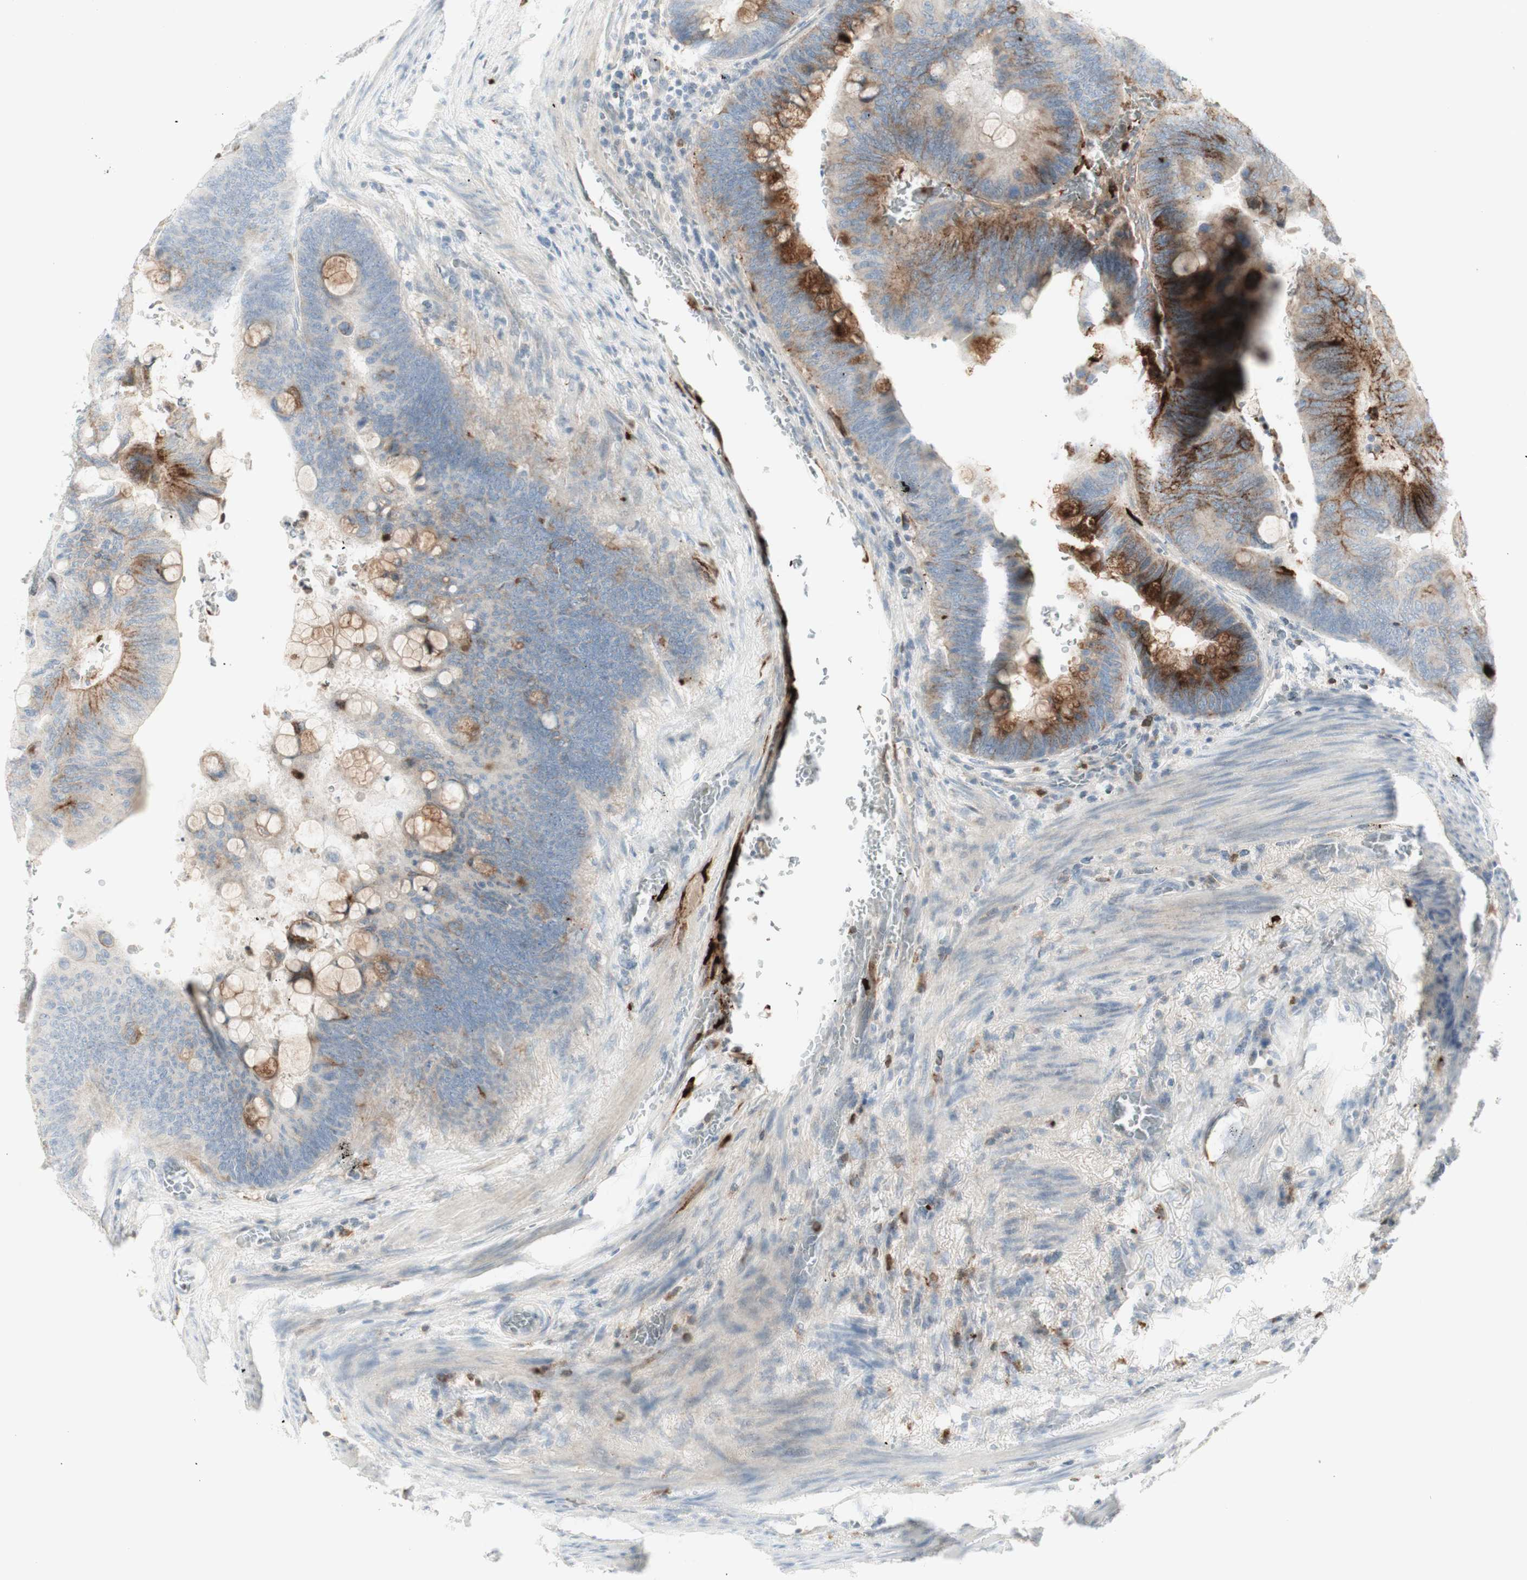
{"staining": {"intensity": "moderate", "quantity": "25%-75%", "location": "cytoplasmic/membranous"}, "tissue": "colorectal cancer", "cell_type": "Tumor cells", "image_type": "cancer", "snomed": [{"axis": "morphology", "description": "Normal tissue, NOS"}, {"axis": "morphology", "description": "Adenocarcinoma, NOS"}, {"axis": "topography", "description": "Rectum"}, {"axis": "topography", "description": "Peripheral nerve tissue"}], "caption": "Immunohistochemistry (IHC) image of neoplastic tissue: colorectal cancer (adenocarcinoma) stained using IHC reveals medium levels of moderate protein expression localized specifically in the cytoplasmic/membranous of tumor cells, appearing as a cytoplasmic/membranous brown color.", "gene": "MDK", "patient": {"sex": "male", "age": 92}}